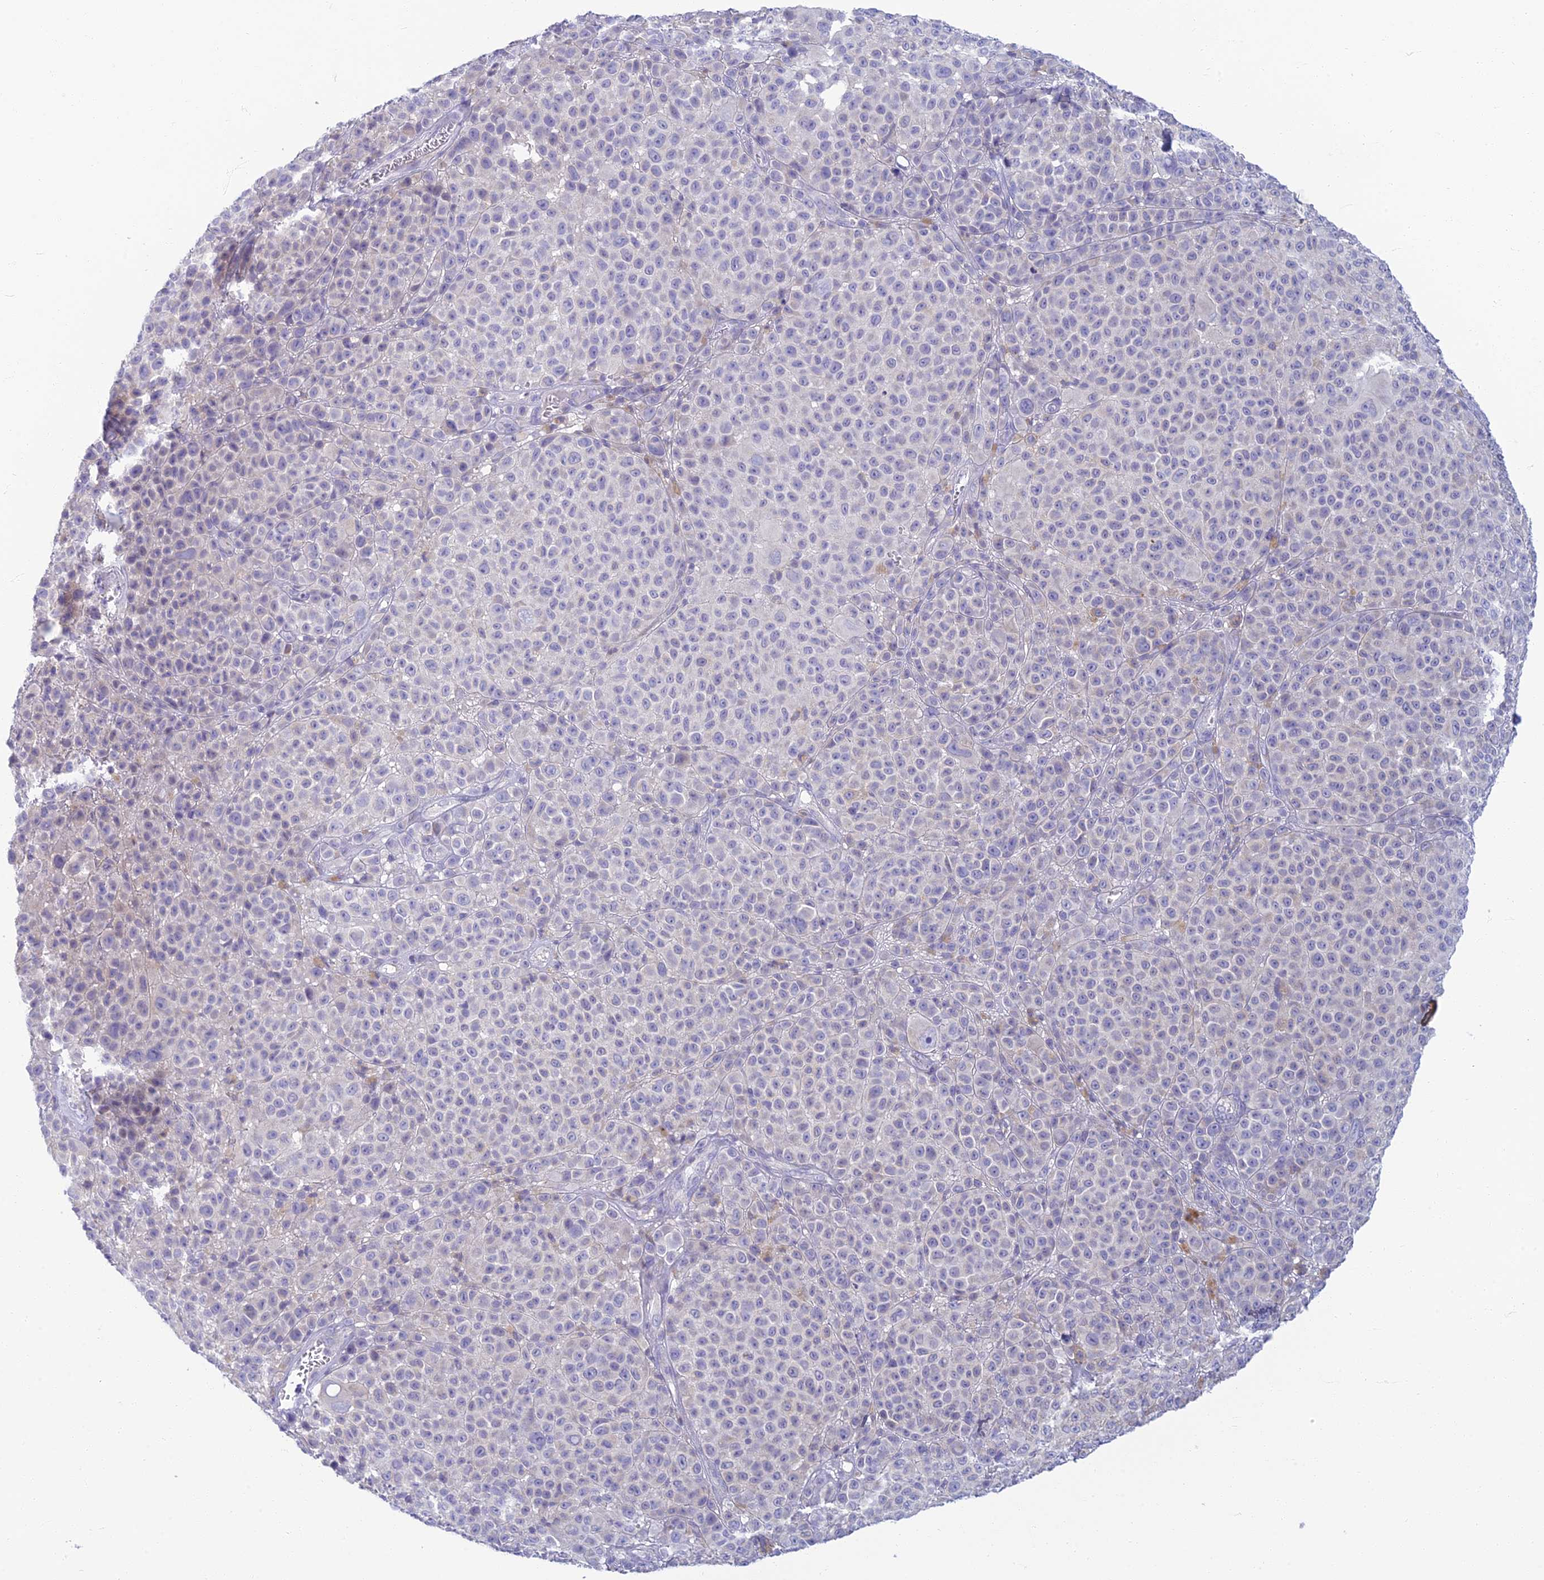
{"staining": {"intensity": "negative", "quantity": "none", "location": "none"}, "tissue": "melanoma", "cell_type": "Tumor cells", "image_type": "cancer", "snomed": [{"axis": "morphology", "description": "Malignant melanoma, NOS"}, {"axis": "topography", "description": "Skin"}], "caption": "Photomicrograph shows no significant protein expression in tumor cells of melanoma. The staining is performed using DAB brown chromogen with nuclei counter-stained in using hematoxylin.", "gene": "SLC25A41", "patient": {"sex": "female", "age": 94}}